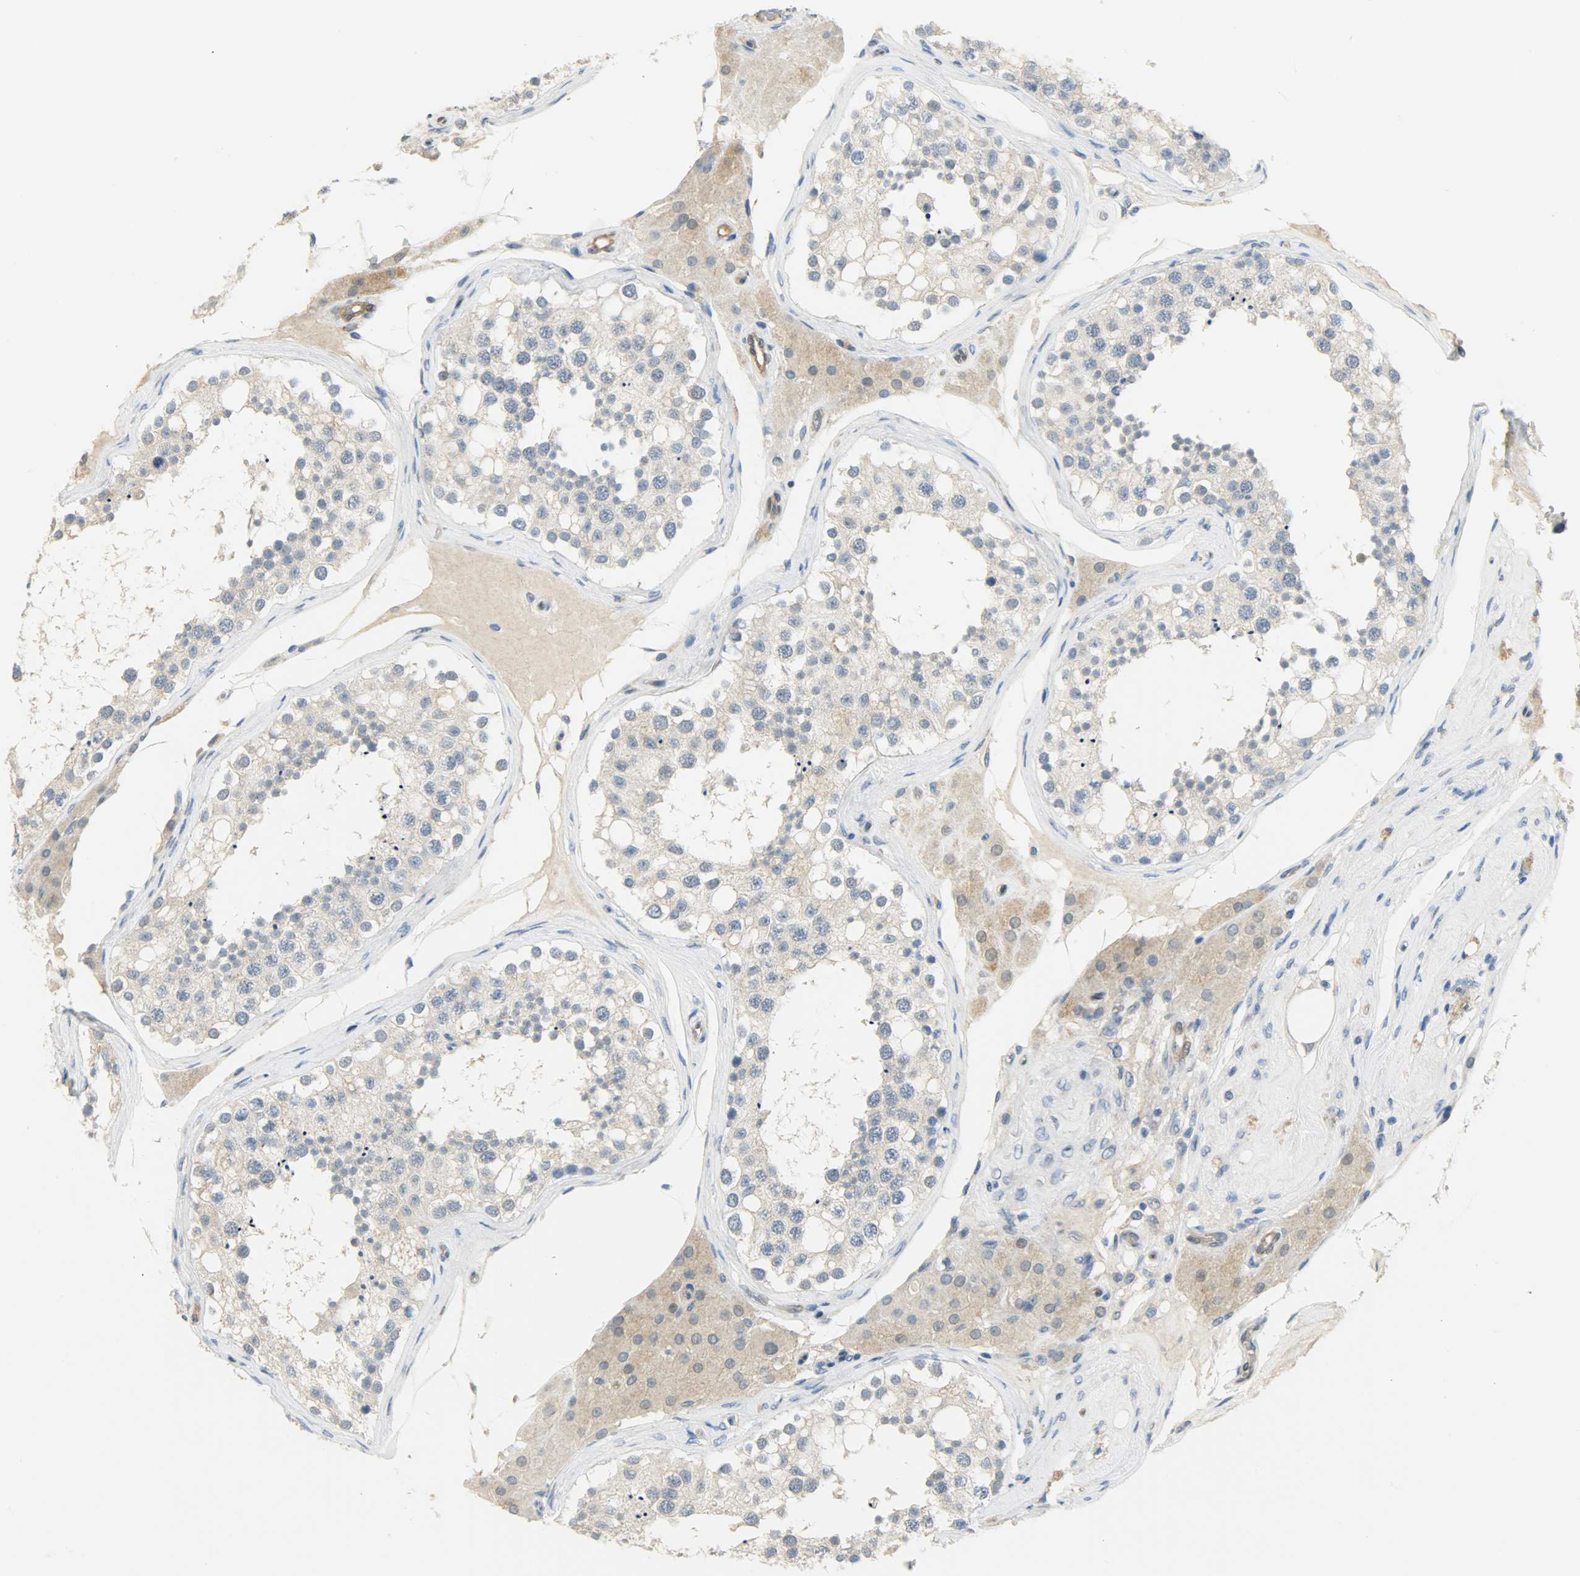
{"staining": {"intensity": "negative", "quantity": "none", "location": "none"}, "tissue": "testis", "cell_type": "Cells in seminiferous ducts", "image_type": "normal", "snomed": [{"axis": "morphology", "description": "Normal tissue, NOS"}, {"axis": "topography", "description": "Testis"}], "caption": "A photomicrograph of testis stained for a protein reveals no brown staining in cells in seminiferous ducts. (Immunohistochemistry (ihc), brightfield microscopy, high magnification).", "gene": "FKBP1A", "patient": {"sex": "male", "age": 68}}